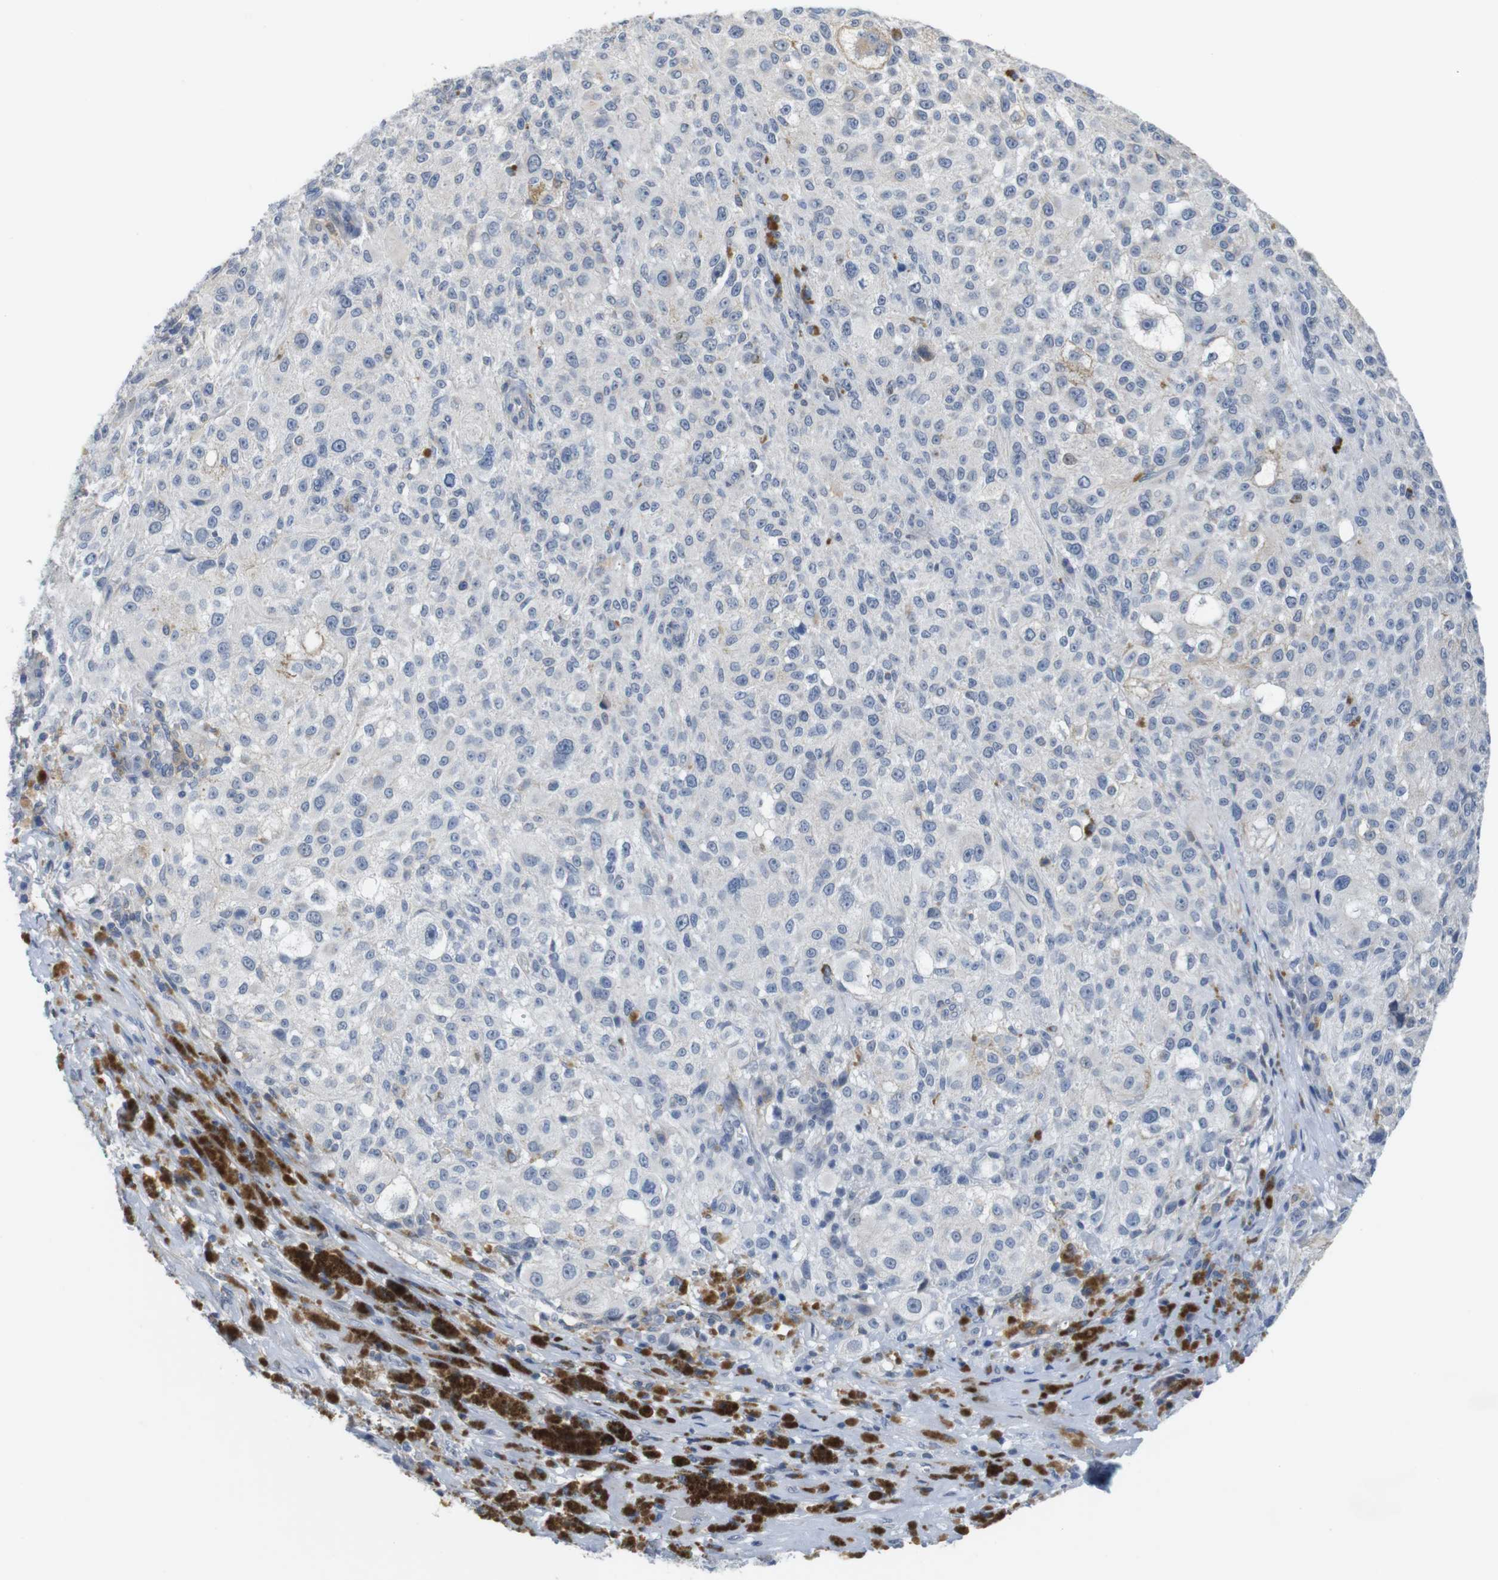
{"staining": {"intensity": "negative", "quantity": "none", "location": "none"}, "tissue": "melanoma", "cell_type": "Tumor cells", "image_type": "cancer", "snomed": [{"axis": "morphology", "description": "Necrosis, NOS"}, {"axis": "morphology", "description": "Malignant melanoma, NOS"}, {"axis": "topography", "description": "Skin"}], "caption": "Immunohistochemistry image of neoplastic tissue: human melanoma stained with DAB (3,3'-diaminobenzidine) exhibits no significant protein positivity in tumor cells. (Brightfield microscopy of DAB (3,3'-diaminobenzidine) immunohistochemistry (IHC) at high magnification).", "gene": "OTOF", "patient": {"sex": "female", "age": 87}}